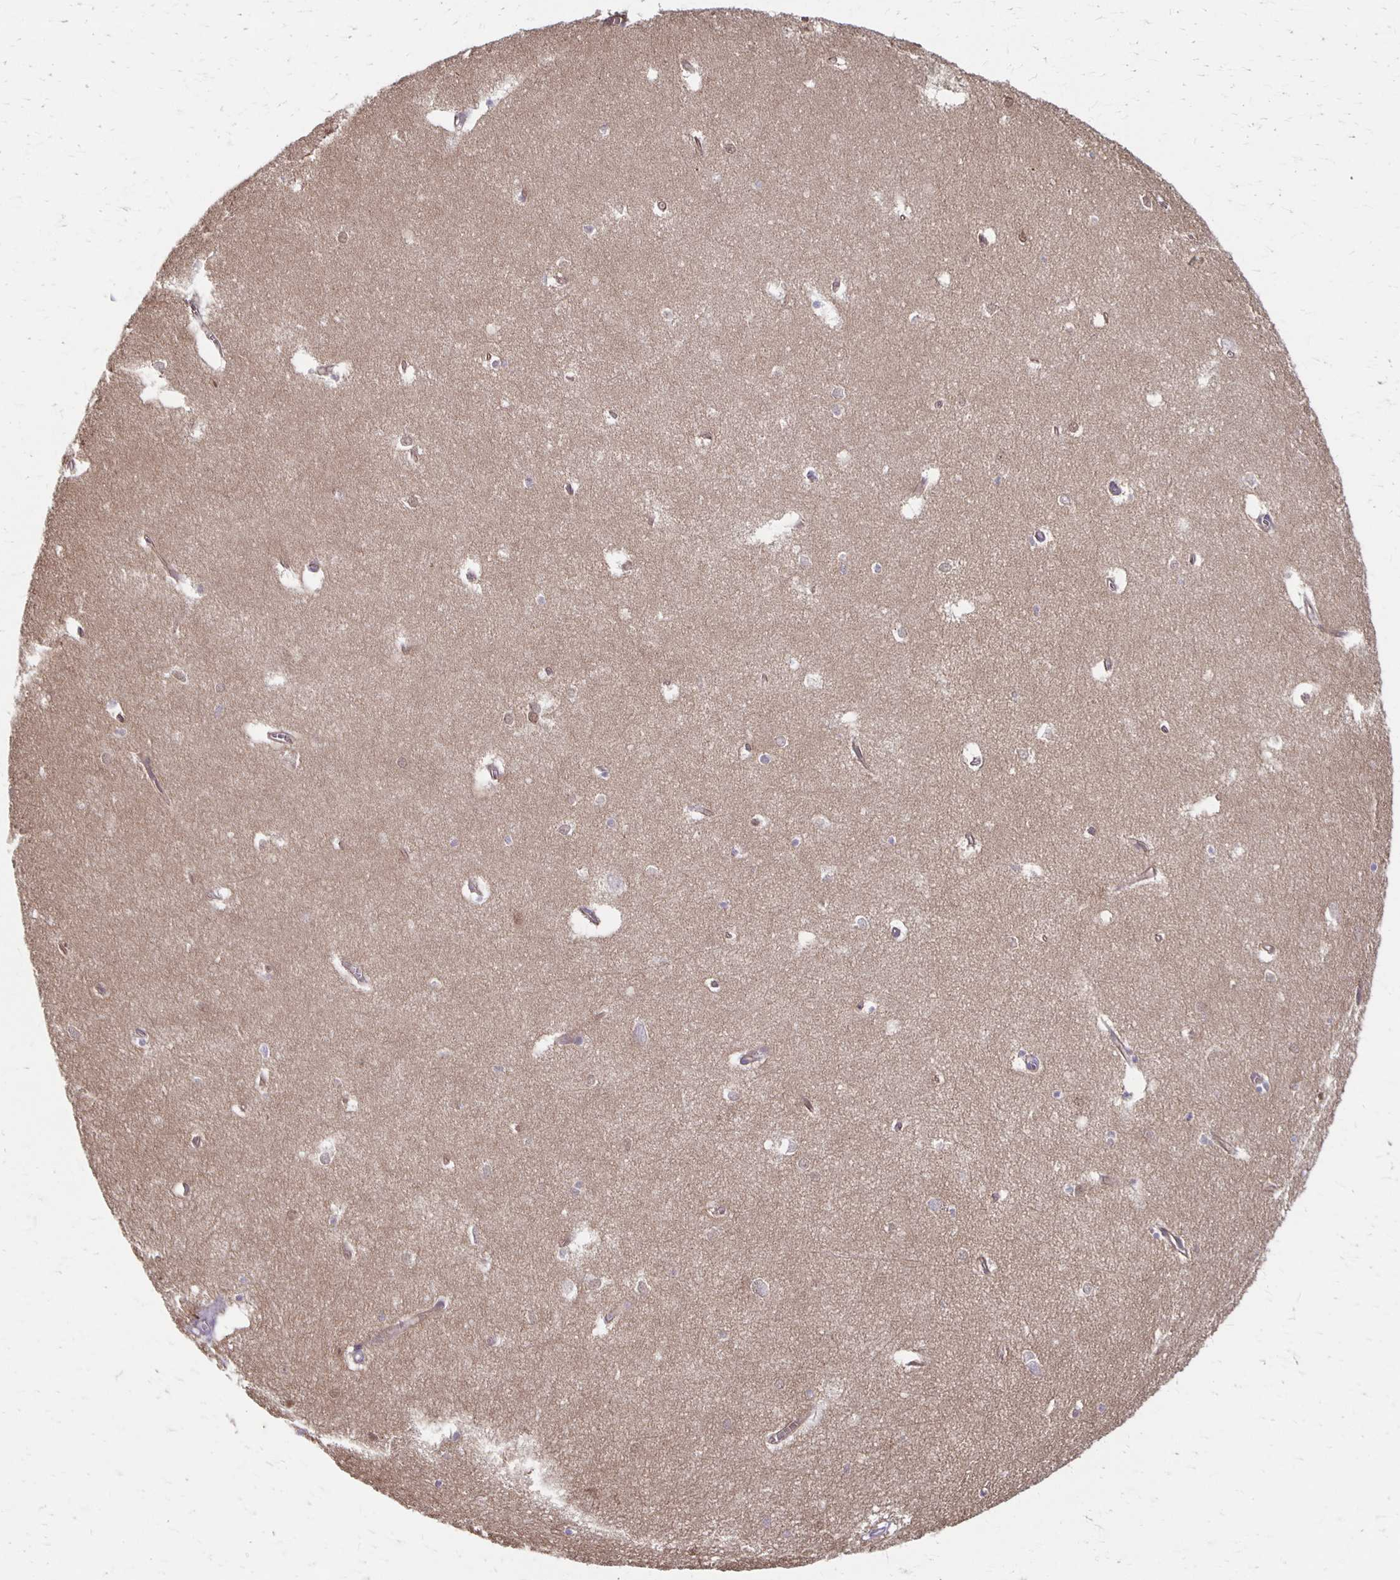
{"staining": {"intensity": "negative", "quantity": "none", "location": "none"}, "tissue": "hippocampus", "cell_type": "Glial cells", "image_type": "normal", "snomed": [{"axis": "morphology", "description": "Normal tissue, NOS"}, {"axis": "topography", "description": "Hippocampus"}], "caption": "DAB immunohistochemical staining of benign human hippocampus demonstrates no significant positivity in glial cells. Brightfield microscopy of IHC stained with DAB (3,3'-diaminobenzidine) (brown) and hematoxylin (blue), captured at high magnification.", "gene": "PPP1R3E", "patient": {"sex": "female", "age": 64}}